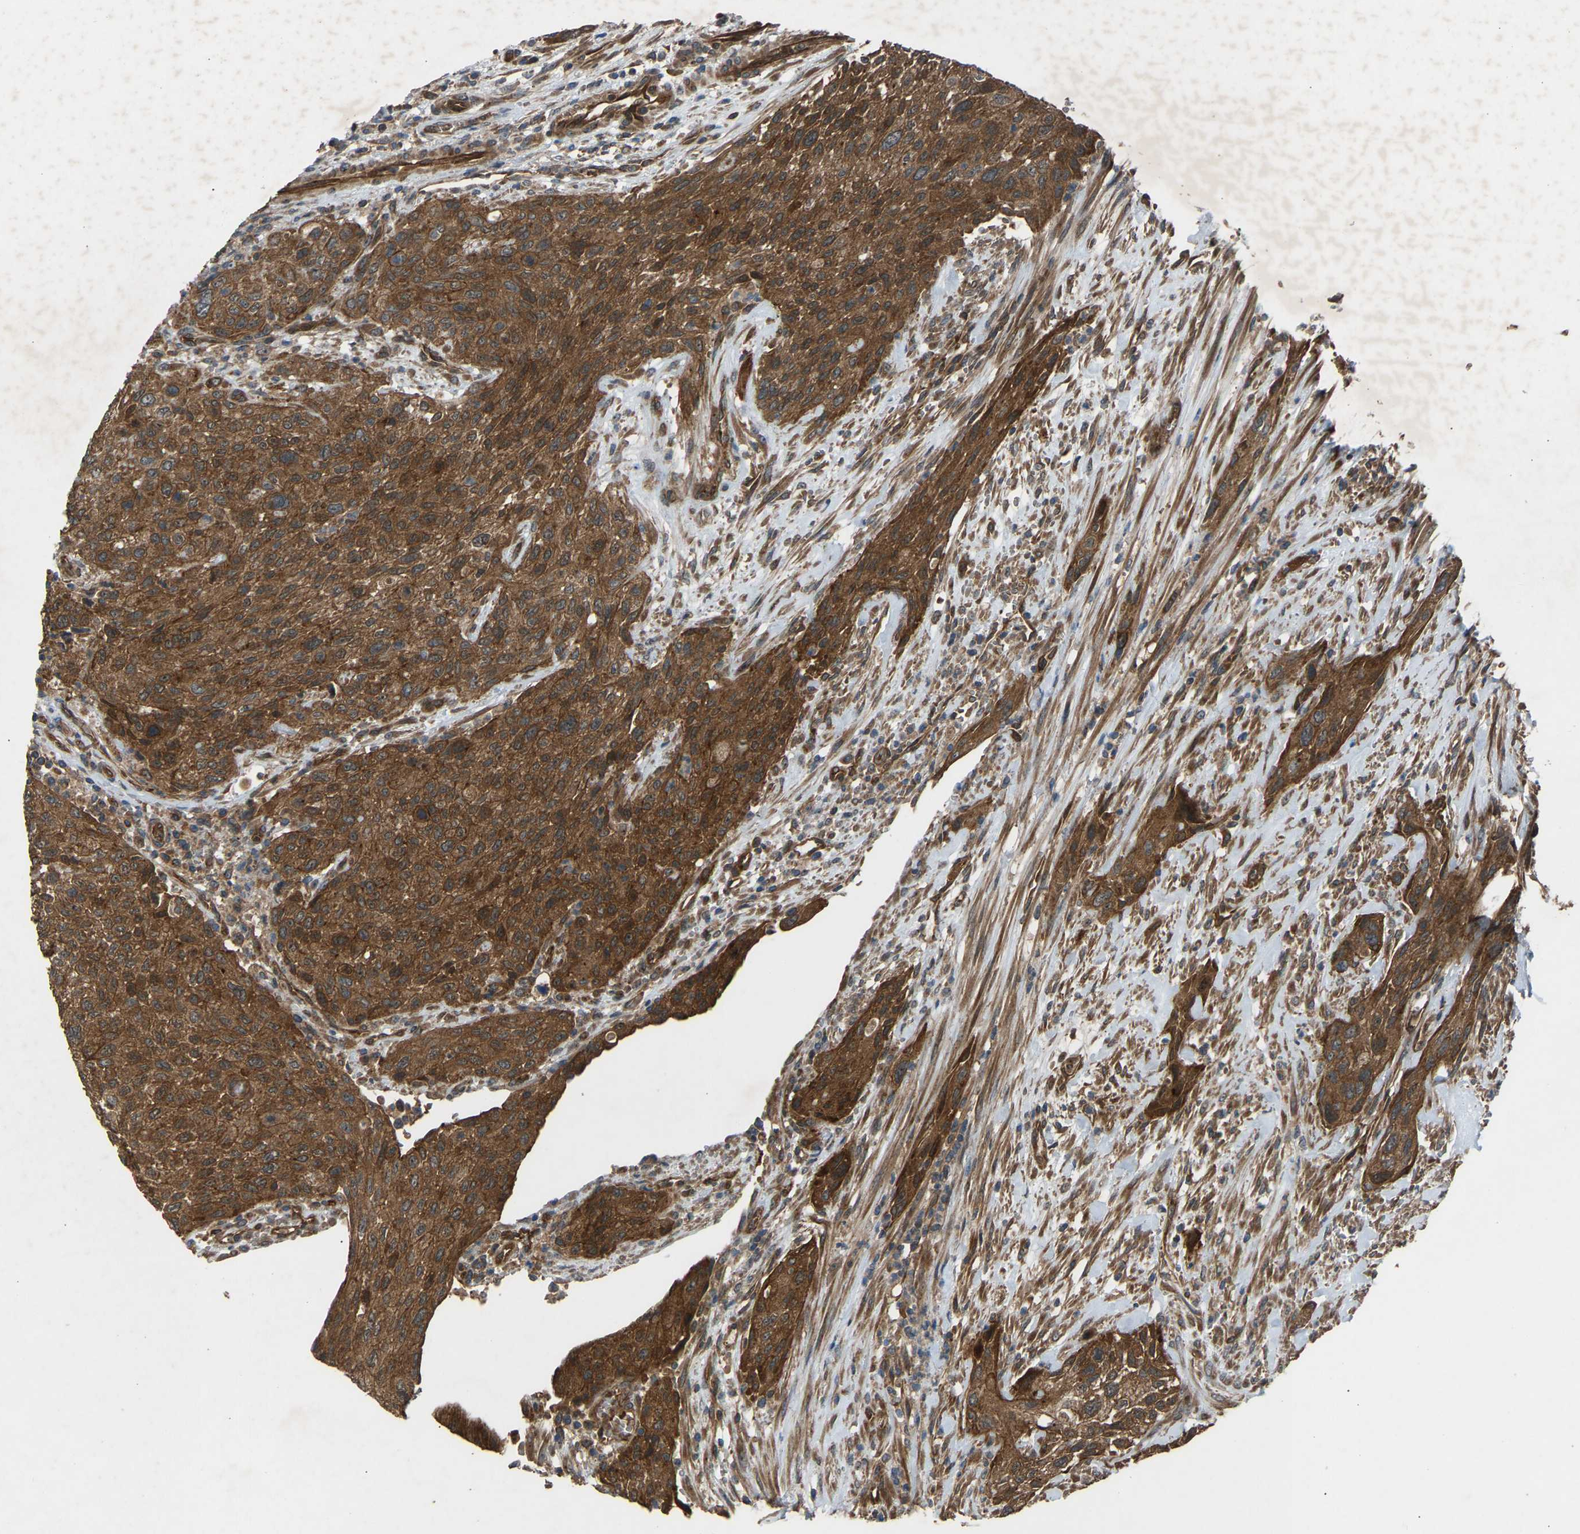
{"staining": {"intensity": "moderate", "quantity": ">75%", "location": "cytoplasmic/membranous"}, "tissue": "urothelial cancer", "cell_type": "Tumor cells", "image_type": "cancer", "snomed": [{"axis": "morphology", "description": "Urothelial carcinoma, Low grade"}, {"axis": "morphology", "description": "Urothelial carcinoma, High grade"}, {"axis": "topography", "description": "Urinary bladder"}], "caption": "Brown immunohistochemical staining in human urothelial cancer shows moderate cytoplasmic/membranous expression in about >75% of tumor cells. Using DAB (brown) and hematoxylin (blue) stains, captured at high magnification using brightfield microscopy.", "gene": "GAS2L1", "patient": {"sex": "male", "age": 35}}